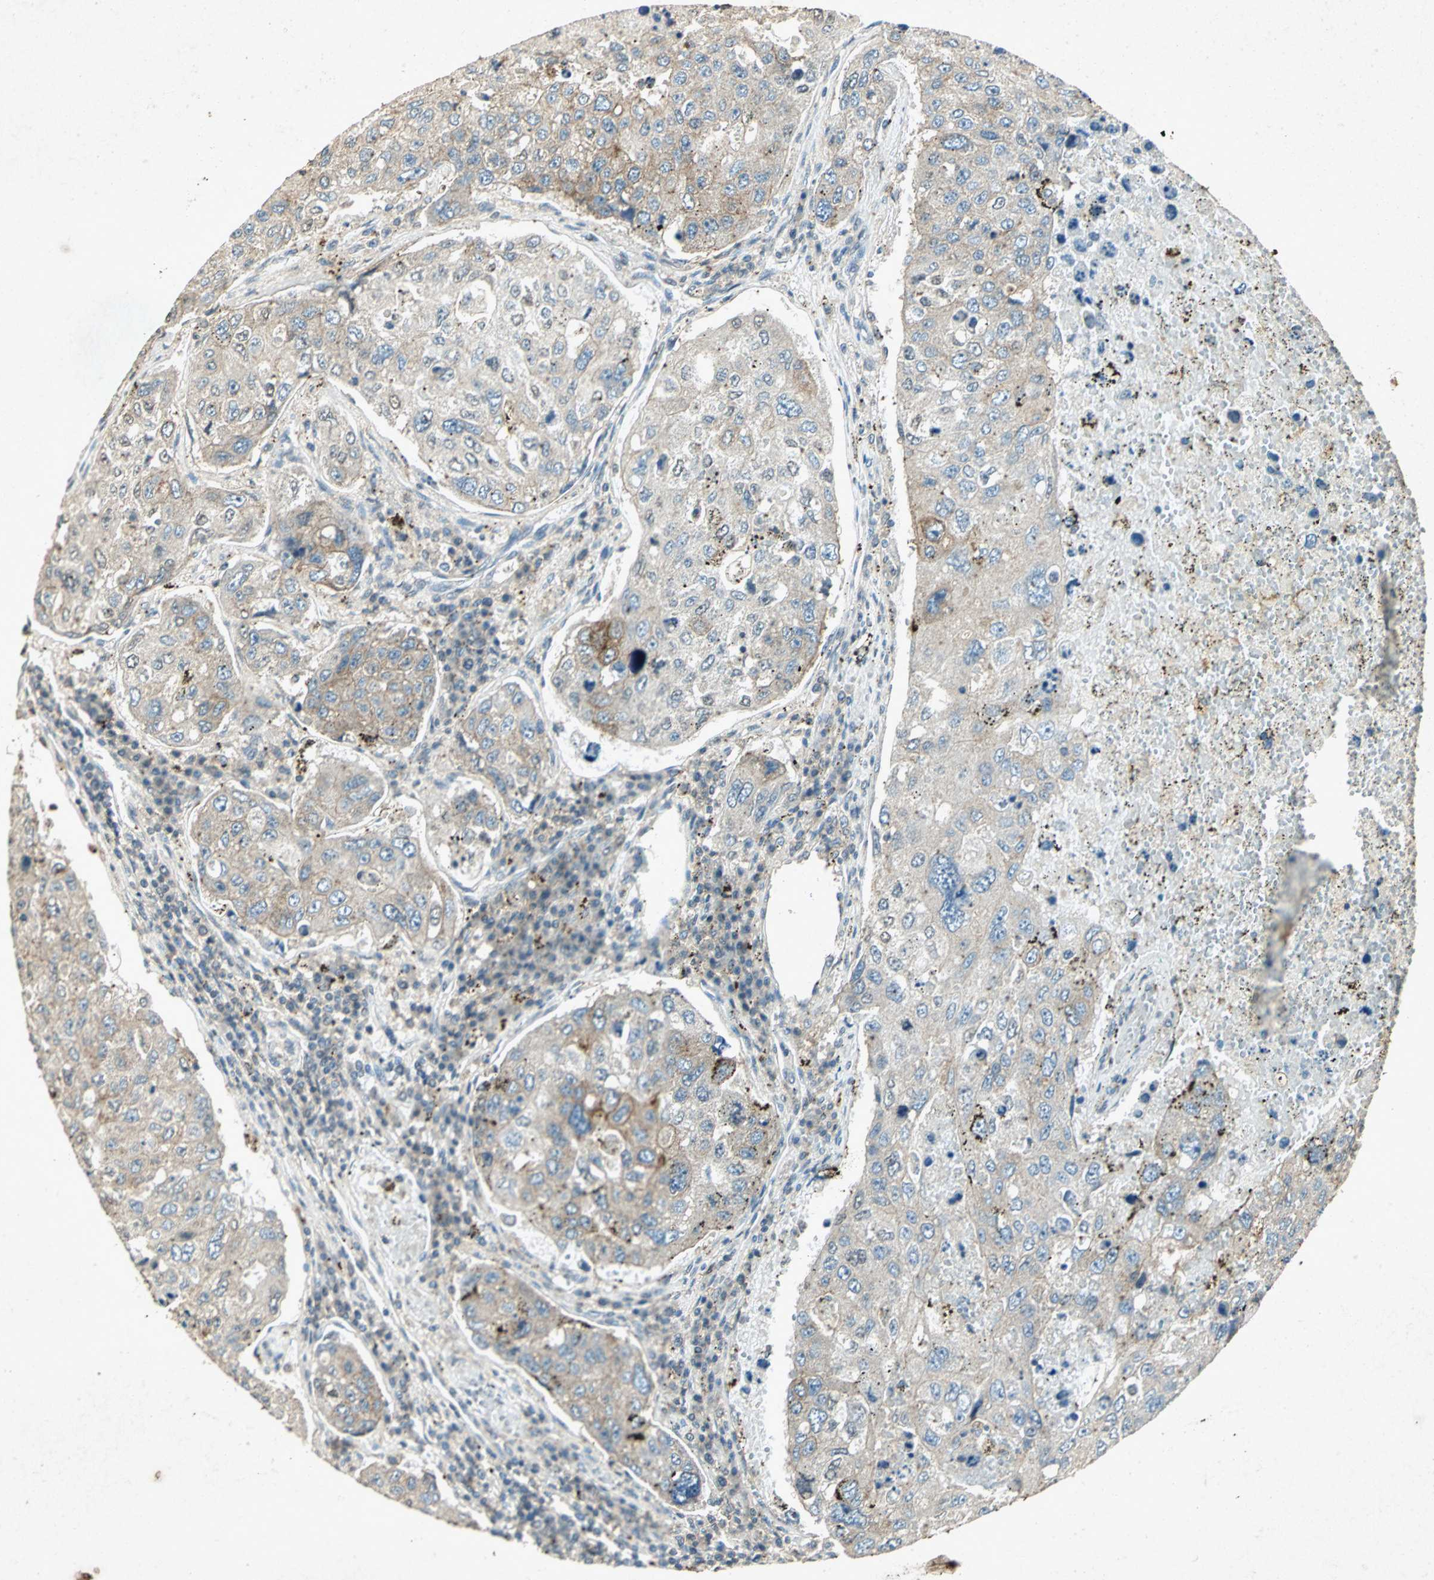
{"staining": {"intensity": "weak", "quantity": "25%-75%", "location": "cytoplasmic/membranous"}, "tissue": "urothelial cancer", "cell_type": "Tumor cells", "image_type": "cancer", "snomed": [{"axis": "morphology", "description": "Urothelial carcinoma, High grade"}, {"axis": "topography", "description": "Lymph node"}, {"axis": "topography", "description": "Urinary bladder"}], "caption": "The histopathology image displays a brown stain indicating the presence of a protein in the cytoplasmic/membranous of tumor cells in urothelial cancer.", "gene": "PSEN1", "patient": {"sex": "male", "age": 51}}